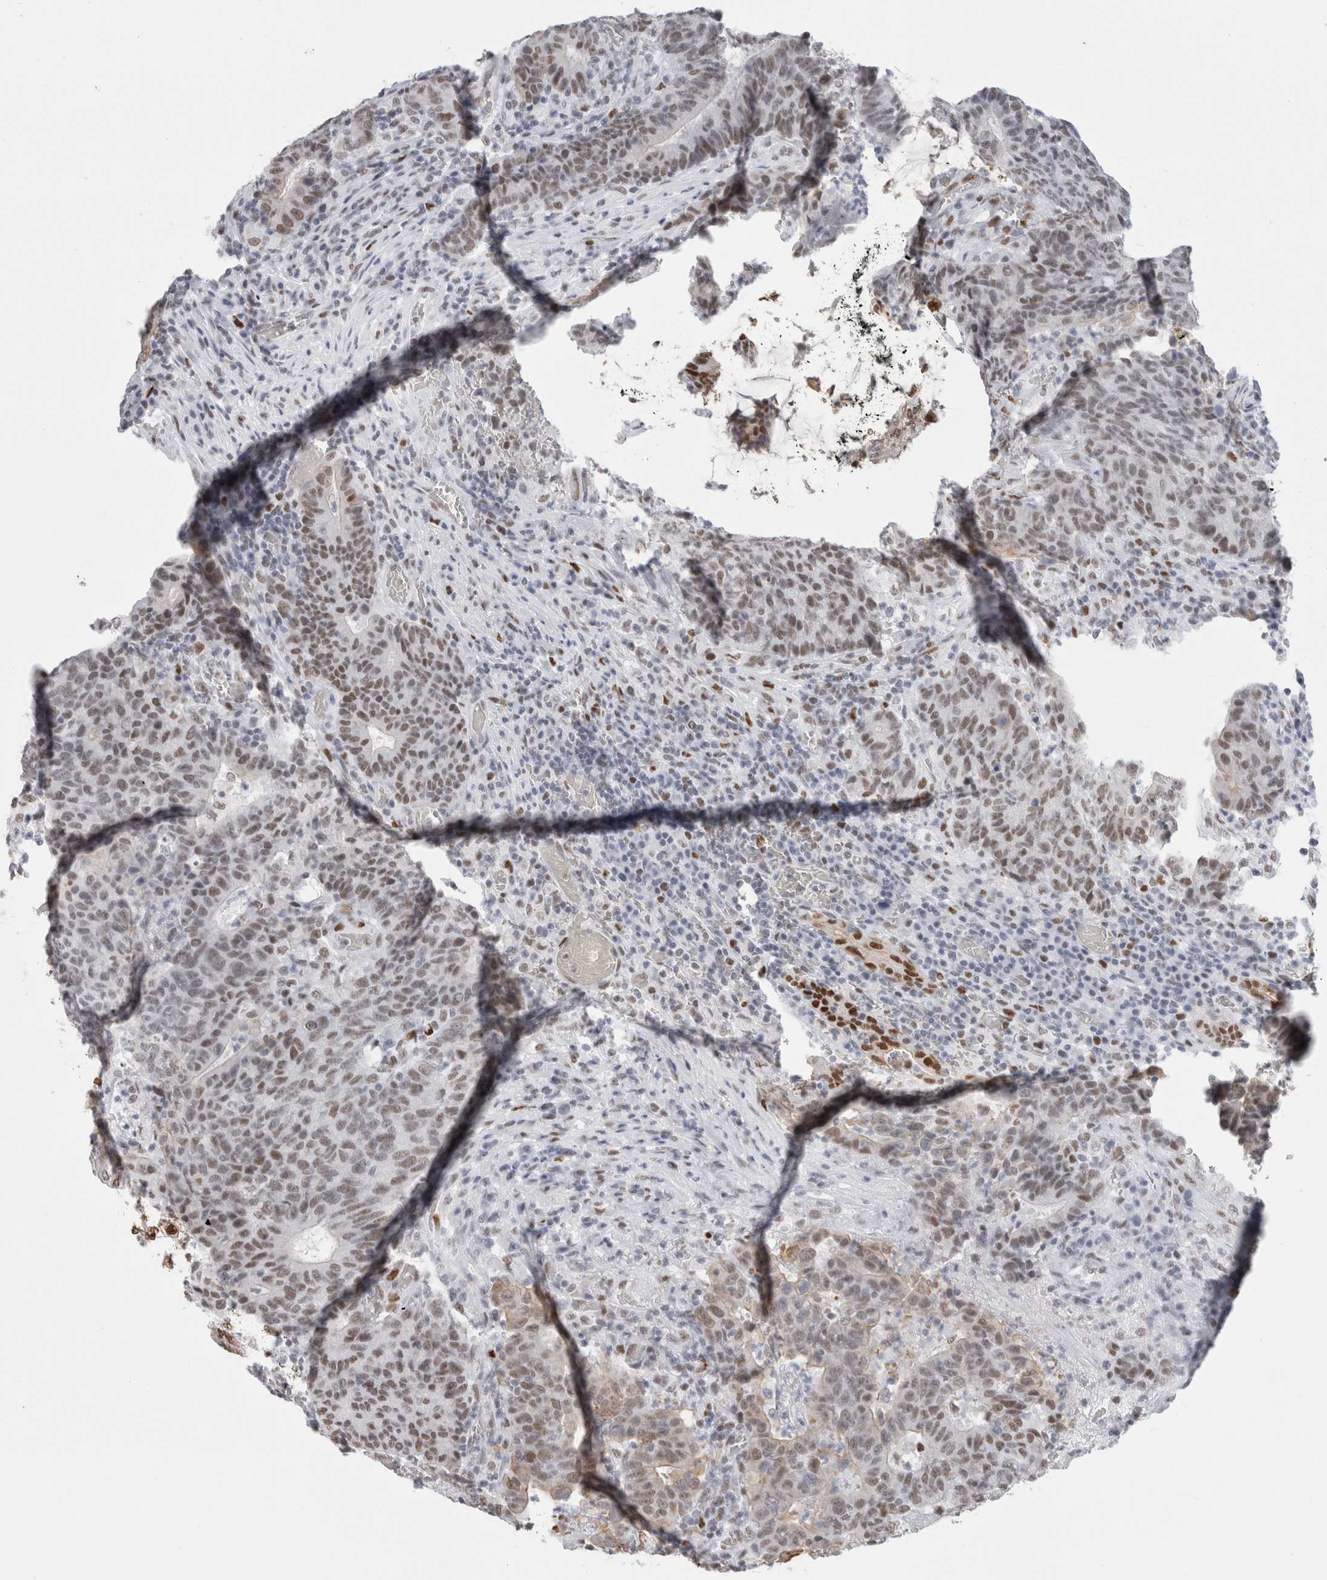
{"staining": {"intensity": "moderate", "quantity": ">75%", "location": "nuclear"}, "tissue": "colorectal cancer", "cell_type": "Tumor cells", "image_type": "cancer", "snomed": [{"axis": "morphology", "description": "Adenocarcinoma, NOS"}, {"axis": "topography", "description": "Colon"}], "caption": "Brown immunohistochemical staining in colorectal cancer displays moderate nuclear expression in about >75% of tumor cells. The protein is stained brown, and the nuclei are stained in blue (DAB IHC with brightfield microscopy, high magnification).", "gene": "SMARCC1", "patient": {"sex": "female", "age": 75}}